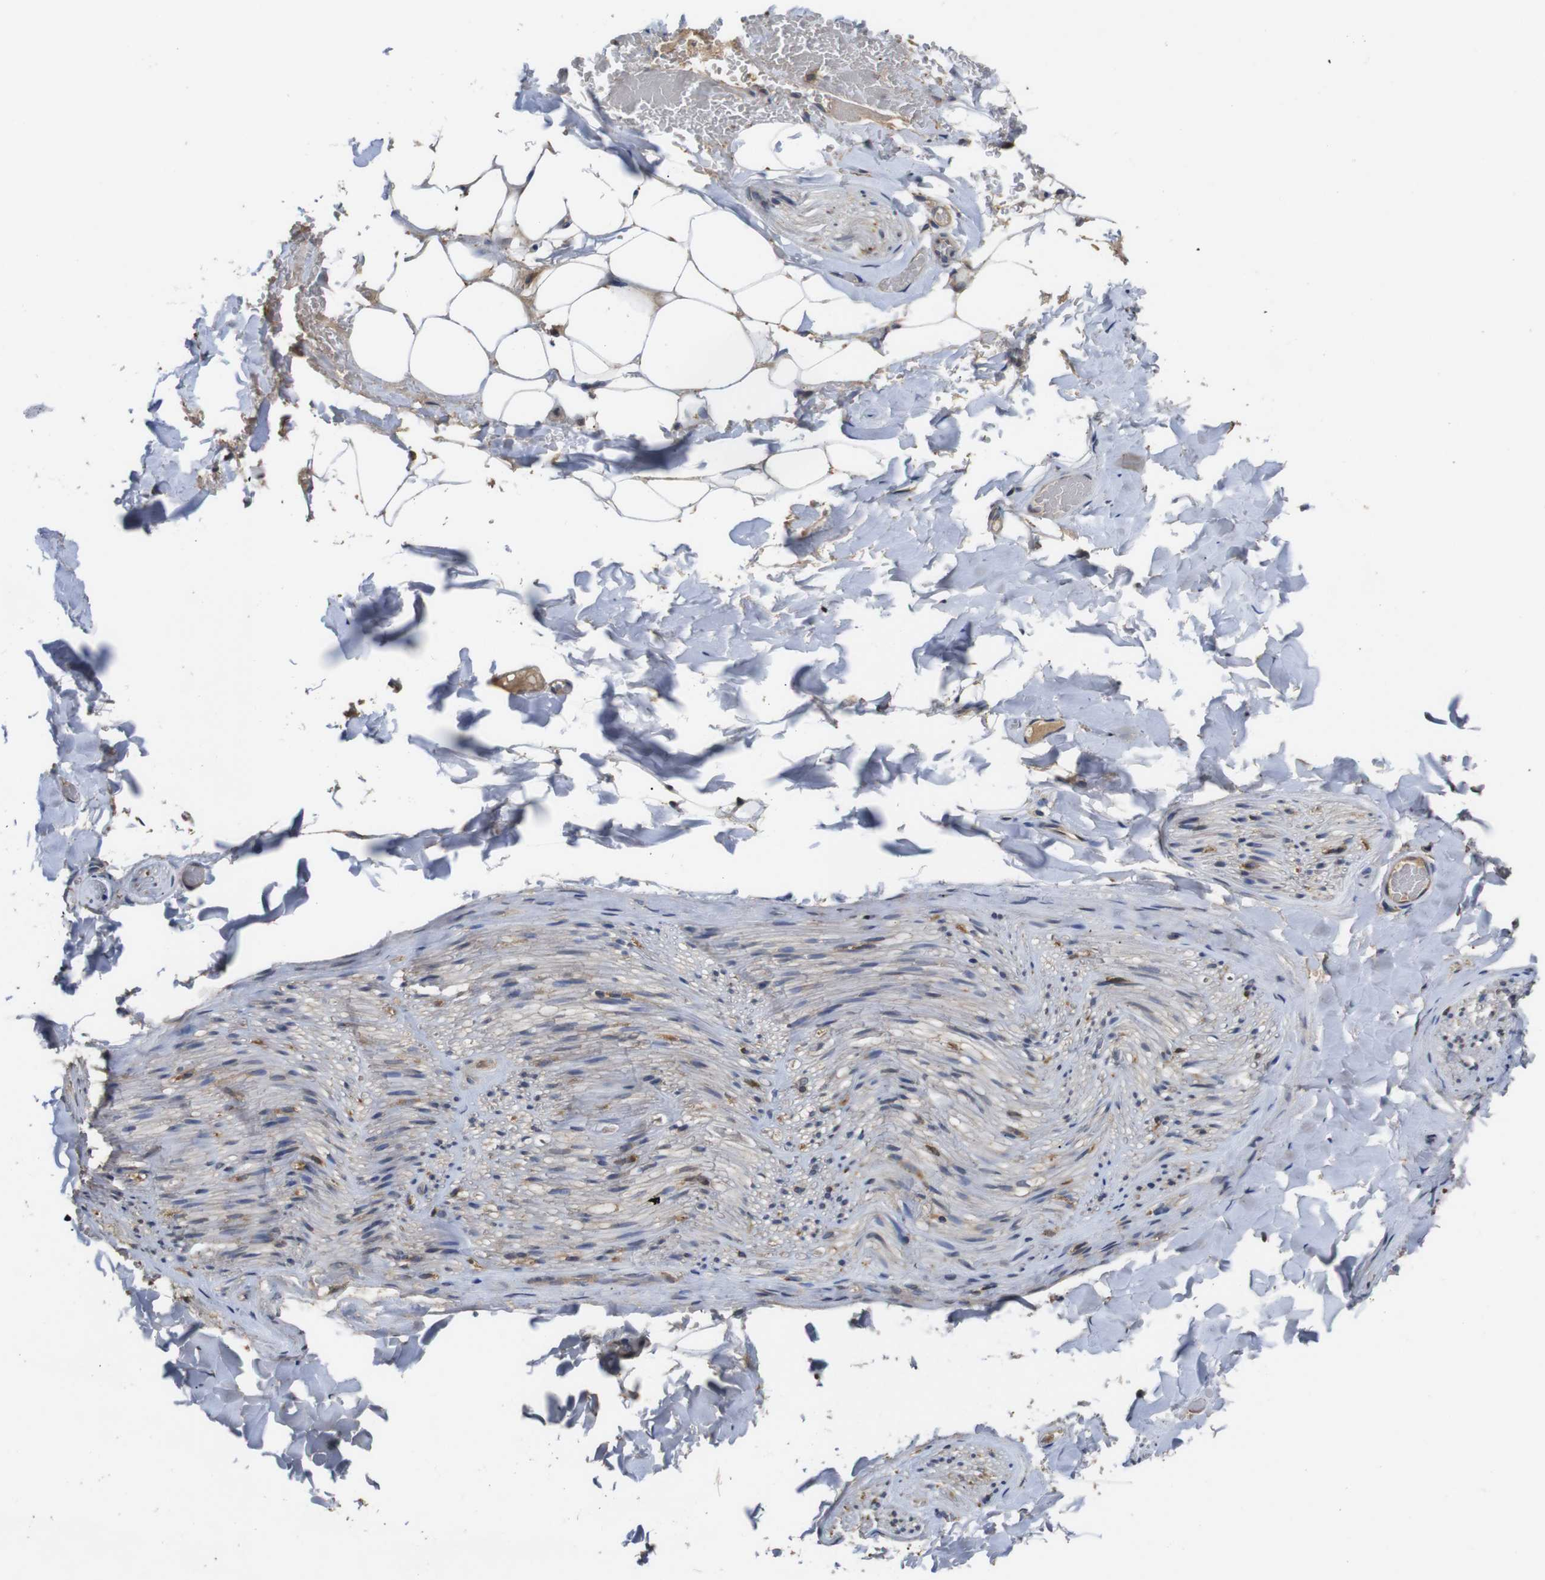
{"staining": {"intensity": "negative", "quantity": "none", "location": "none"}, "tissue": "adipose tissue", "cell_type": "Adipocytes", "image_type": "normal", "snomed": [{"axis": "morphology", "description": "Normal tissue, NOS"}, {"axis": "topography", "description": "Peripheral nerve tissue"}], "caption": "Histopathology image shows no significant protein expression in adipocytes of benign adipose tissue. (DAB immunohistochemistry with hematoxylin counter stain).", "gene": "ARHGAP24", "patient": {"sex": "male", "age": 70}}